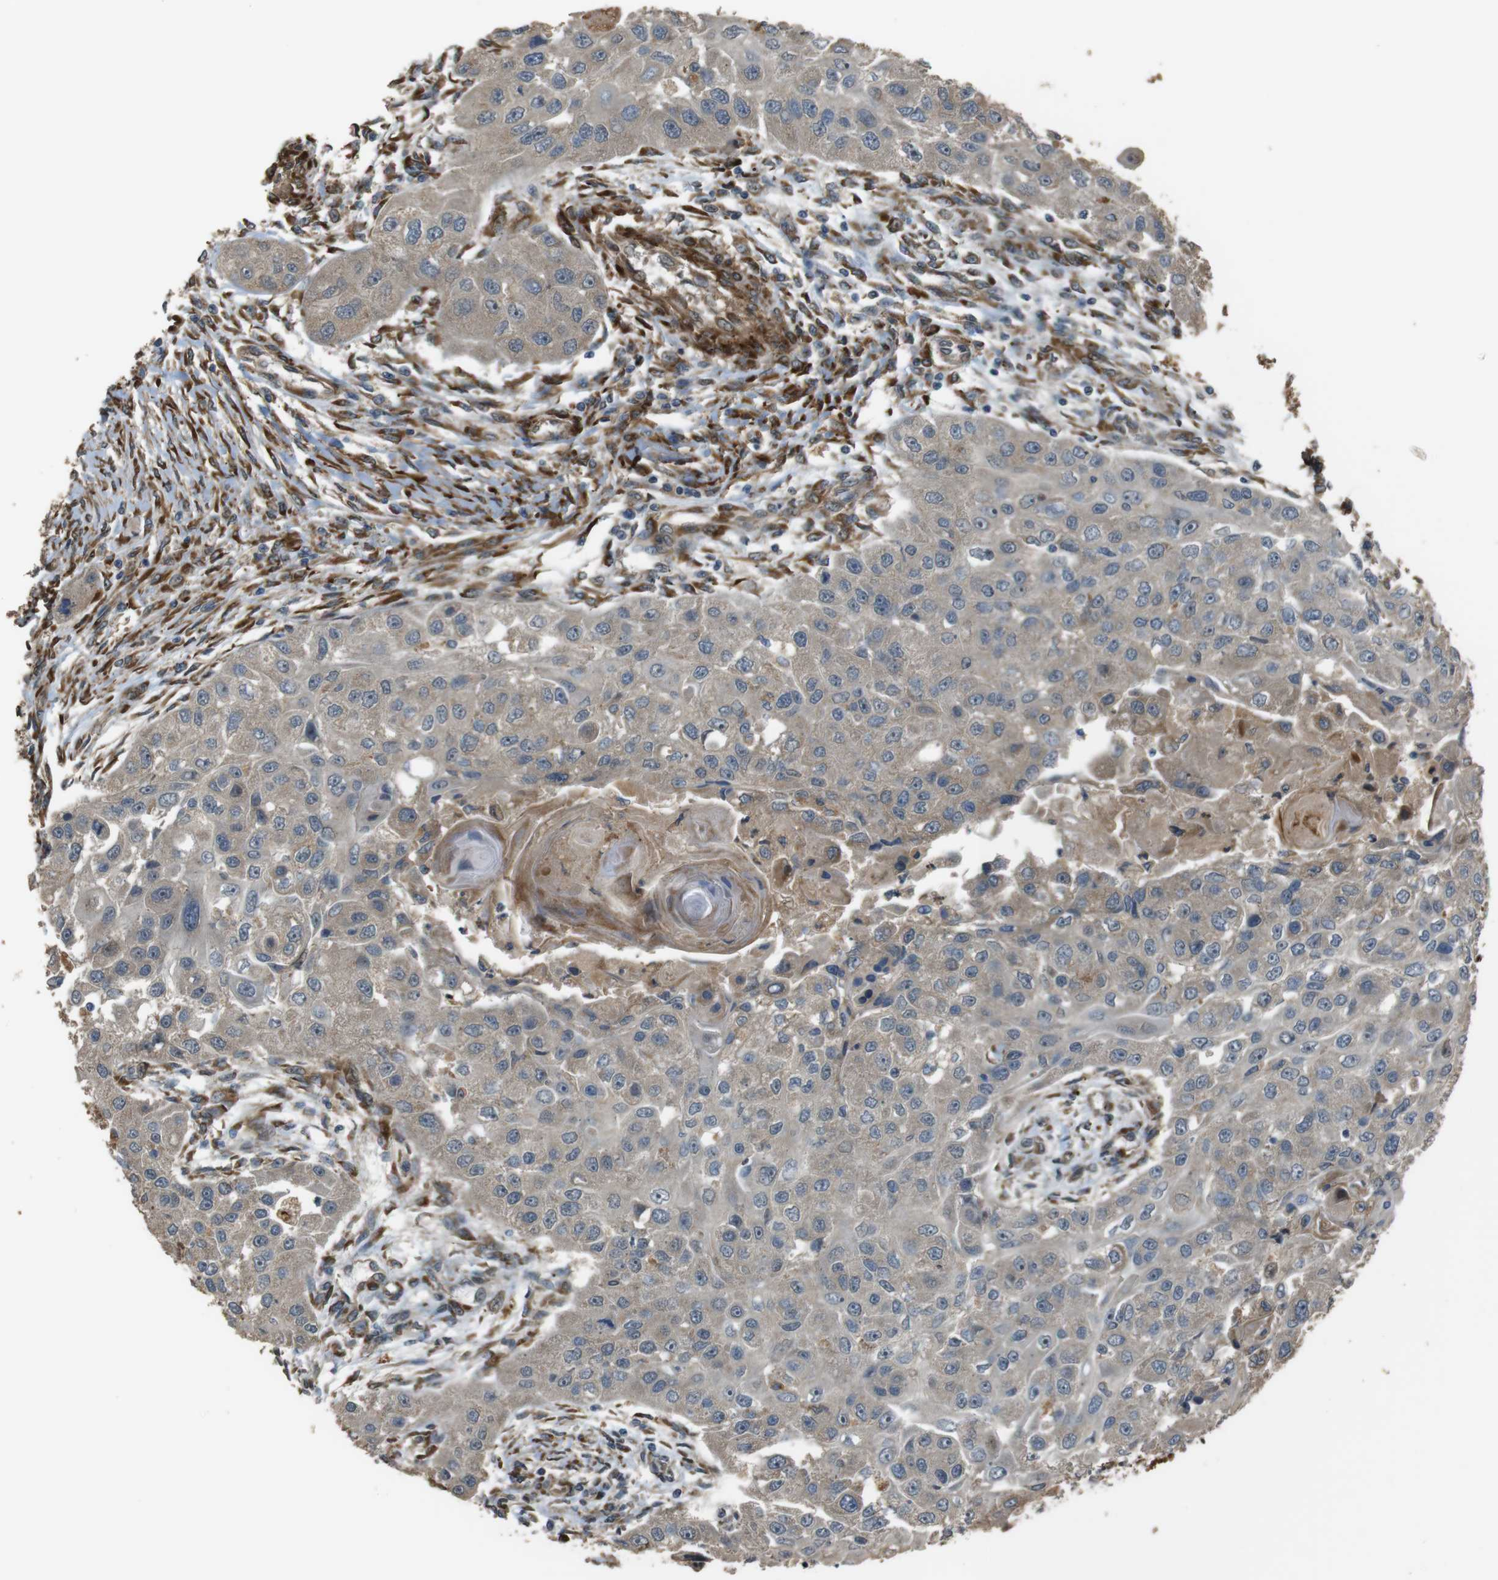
{"staining": {"intensity": "weak", "quantity": "25%-75%", "location": "cytoplasmic/membranous"}, "tissue": "head and neck cancer", "cell_type": "Tumor cells", "image_type": "cancer", "snomed": [{"axis": "morphology", "description": "Normal tissue, NOS"}, {"axis": "morphology", "description": "Squamous cell carcinoma, NOS"}, {"axis": "topography", "description": "Skeletal muscle"}, {"axis": "topography", "description": "Head-Neck"}], "caption": "A high-resolution image shows IHC staining of head and neck cancer, which shows weak cytoplasmic/membranous expression in approximately 25%-75% of tumor cells.", "gene": "MSRB3", "patient": {"sex": "male", "age": 51}}